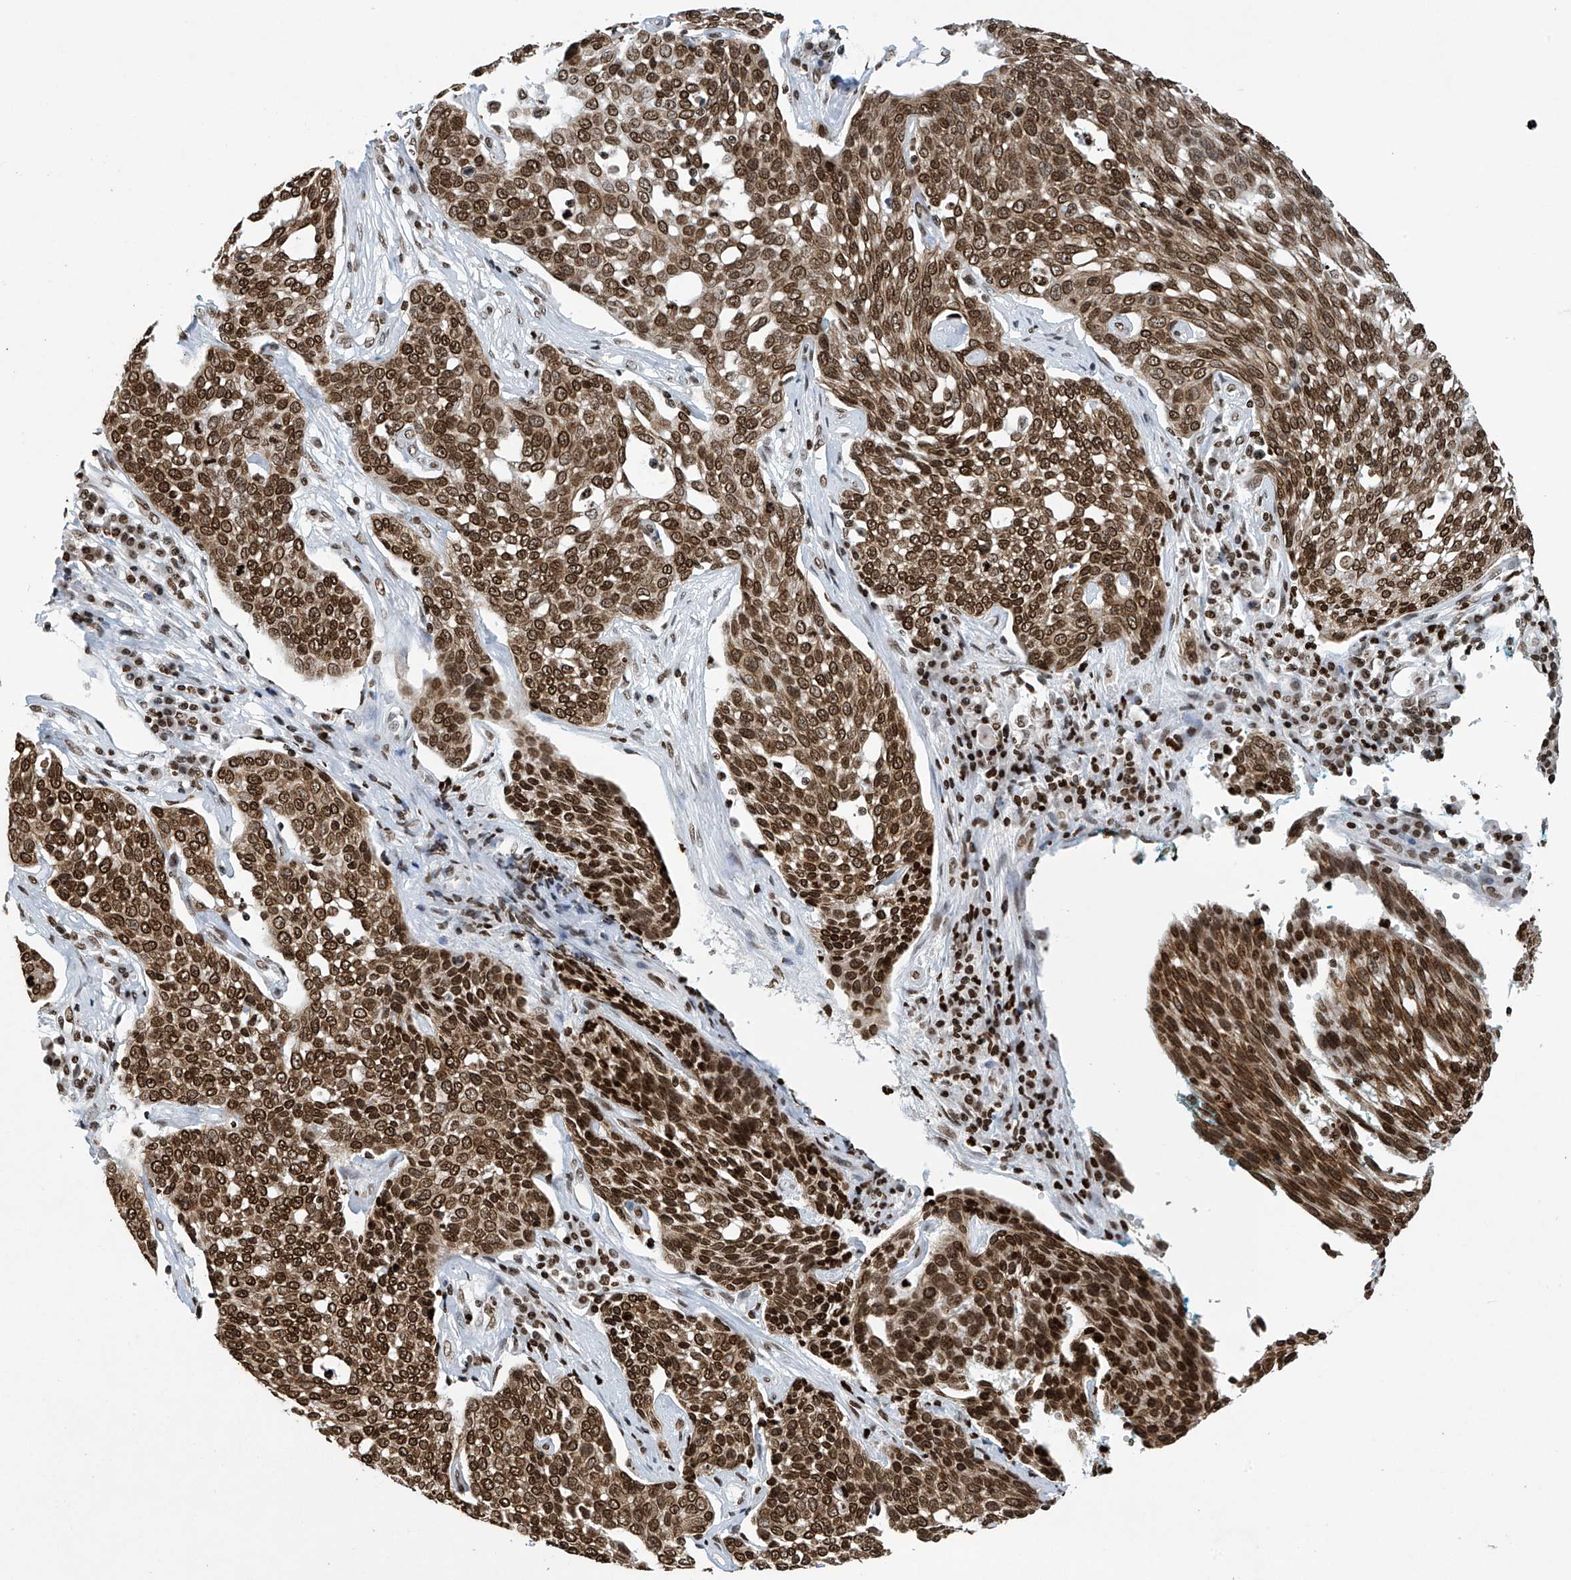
{"staining": {"intensity": "strong", "quantity": ">75%", "location": "cytoplasmic/membranous,nuclear"}, "tissue": "cervical cancer", "cell_type": "Tumor cells", "image_type": "cancer", "snomed": [{"axis": "morphology", "description": "Squamous cell carcinoma, NOS"}, {"axis": "topography", "description": "Cervix"}], "caption": "Human cervical cancer stained with a brown dye displays strong cytoplasmic/membranous and nuclear positive expression in approximately >75% of tumor cells.", "gene": "H4C16", "patient": {"sex": "female", "age": 34}}